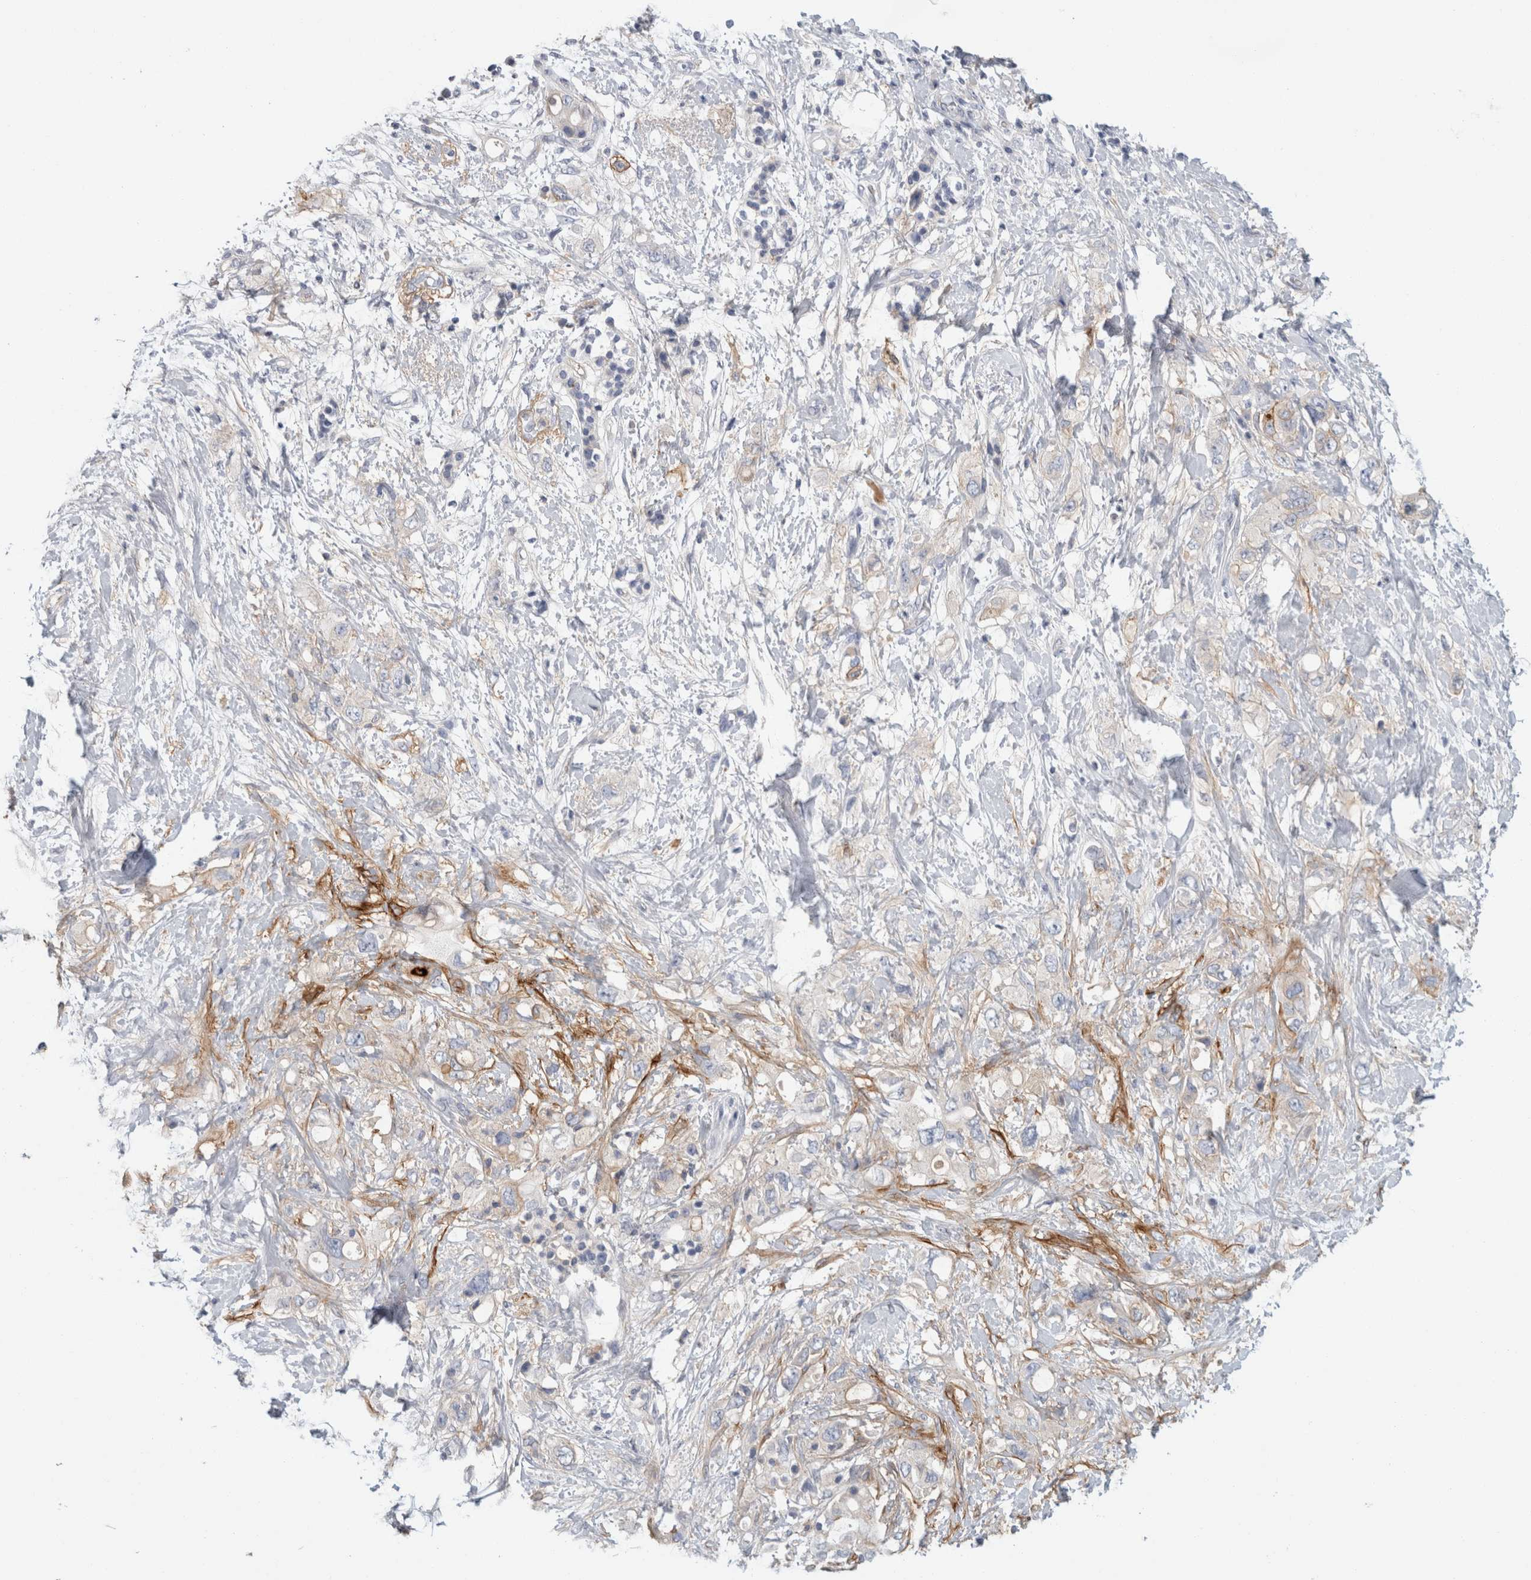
{"staining": {"intensity": "weak", "quantity": "25%-75%", "location": "cytoplasmic/membranous"}, "tissue": "pancreatic cancer", "cell_type": "Tumor cells", "image_type": "cancer", "snomed": [{"axis": "morphology", "description": "Adenocarcinoma, NOS"}, {"axis": "topography", "description": "Pancreas"}], "caption": "Human pancreatic cancer stained with a brown dye demonstrates weak cytoplasmic/membranous positive expression in approximately 25%-75% of tumor cells.", "gene": "CD55", "patient": {"sex": "female", "age": 56}}